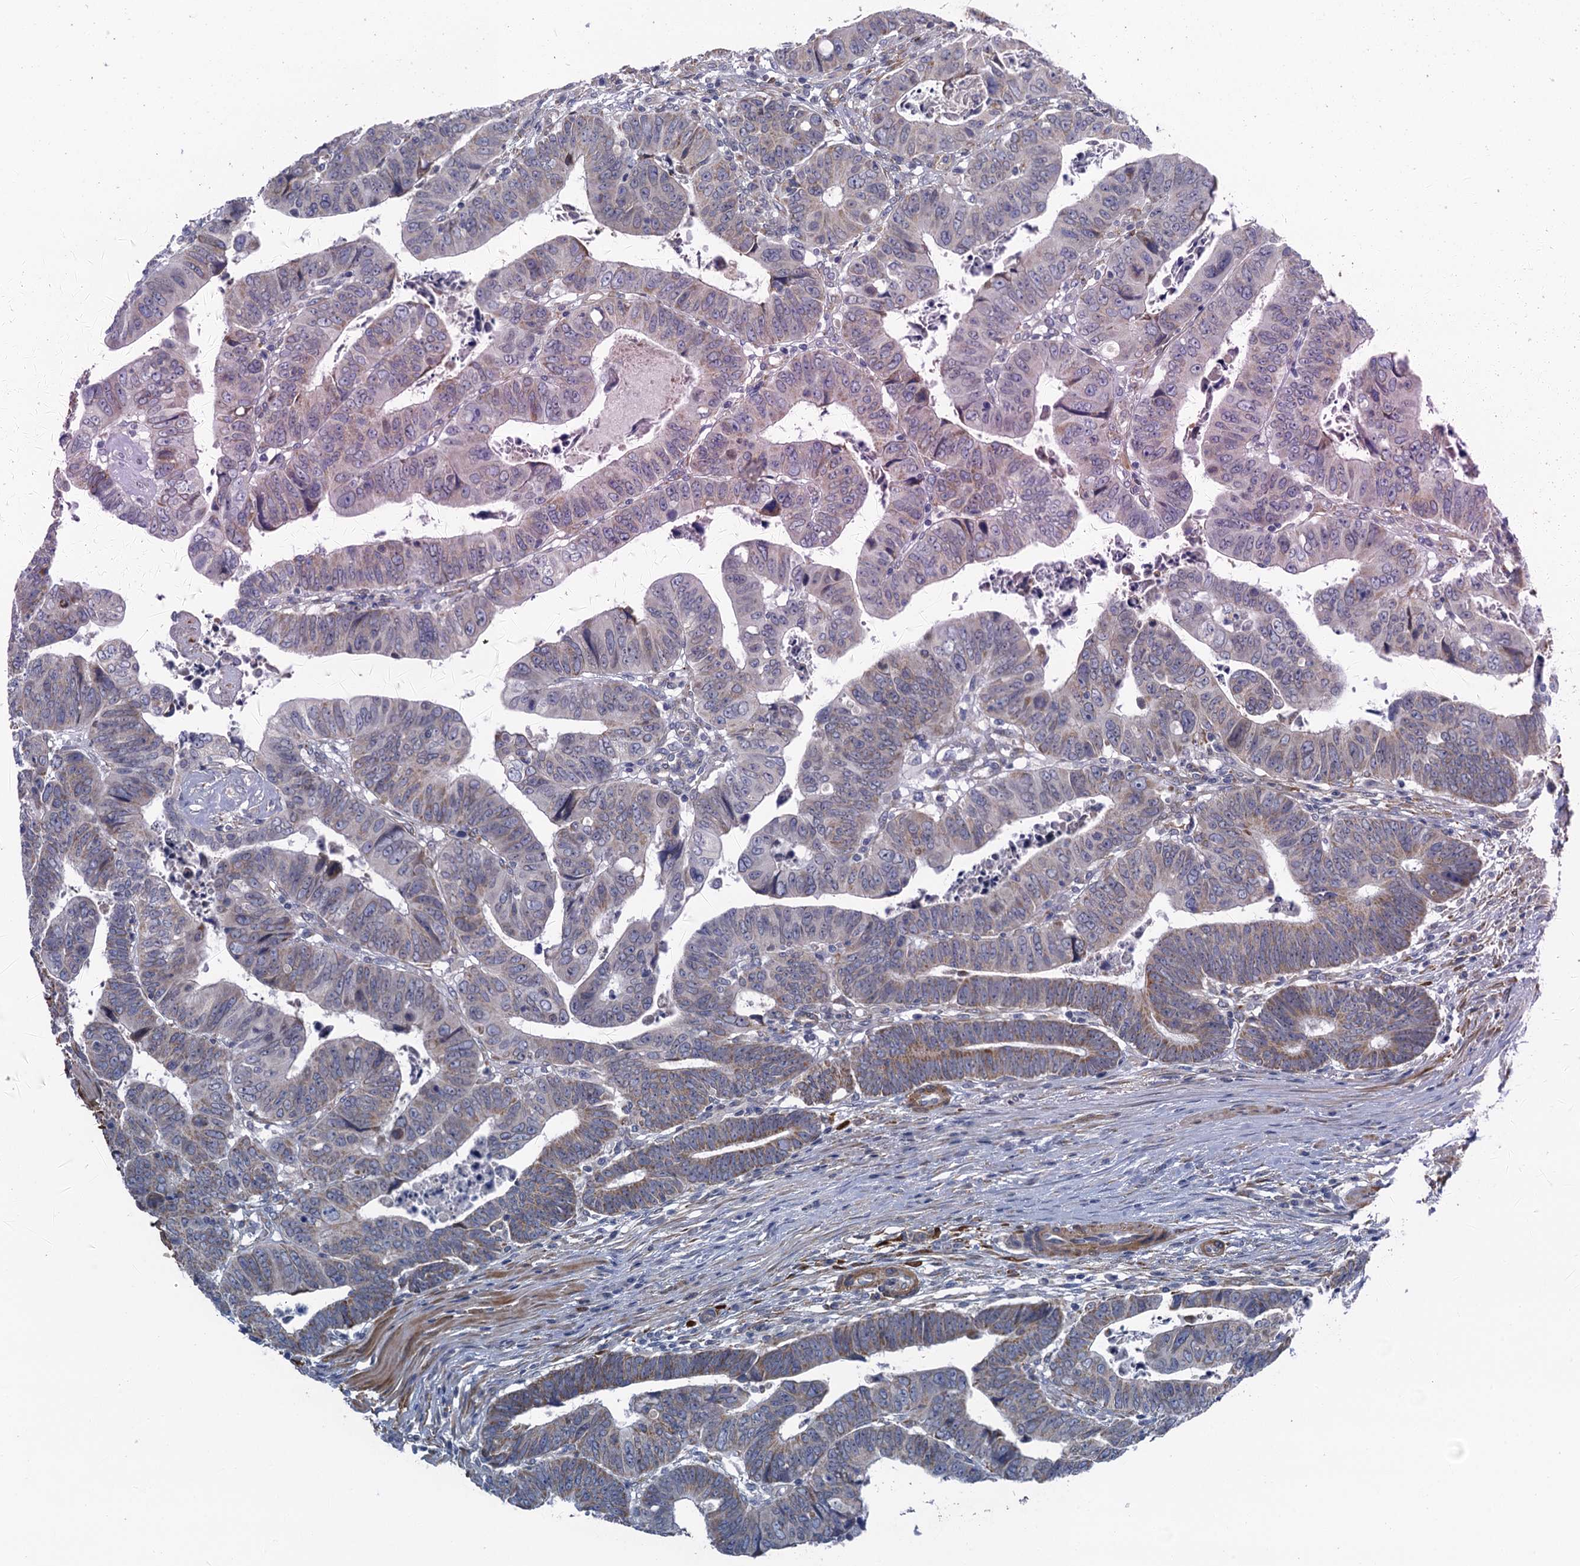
{"staining": {"intensity": "negative", "quantity": "none", "location": "none"}, "tissue": "colorectal cancer", "cell_type": "Tumor cells", "image_type": "cancer", "snomed": [{"axis": "morphology", "description": "Normal tissue, NOS"}, {"axis": "morphology", "description": "Adenocarcinoma, NOS"}, {"axis": "topography", "description": "Rectum"}], "caption": "Human colorectal cancer stained for a protein using IHC shows no positivity in tumor cells.", "gene": "POGLUT3", "patient": {"sex": "female", "age": 65}}